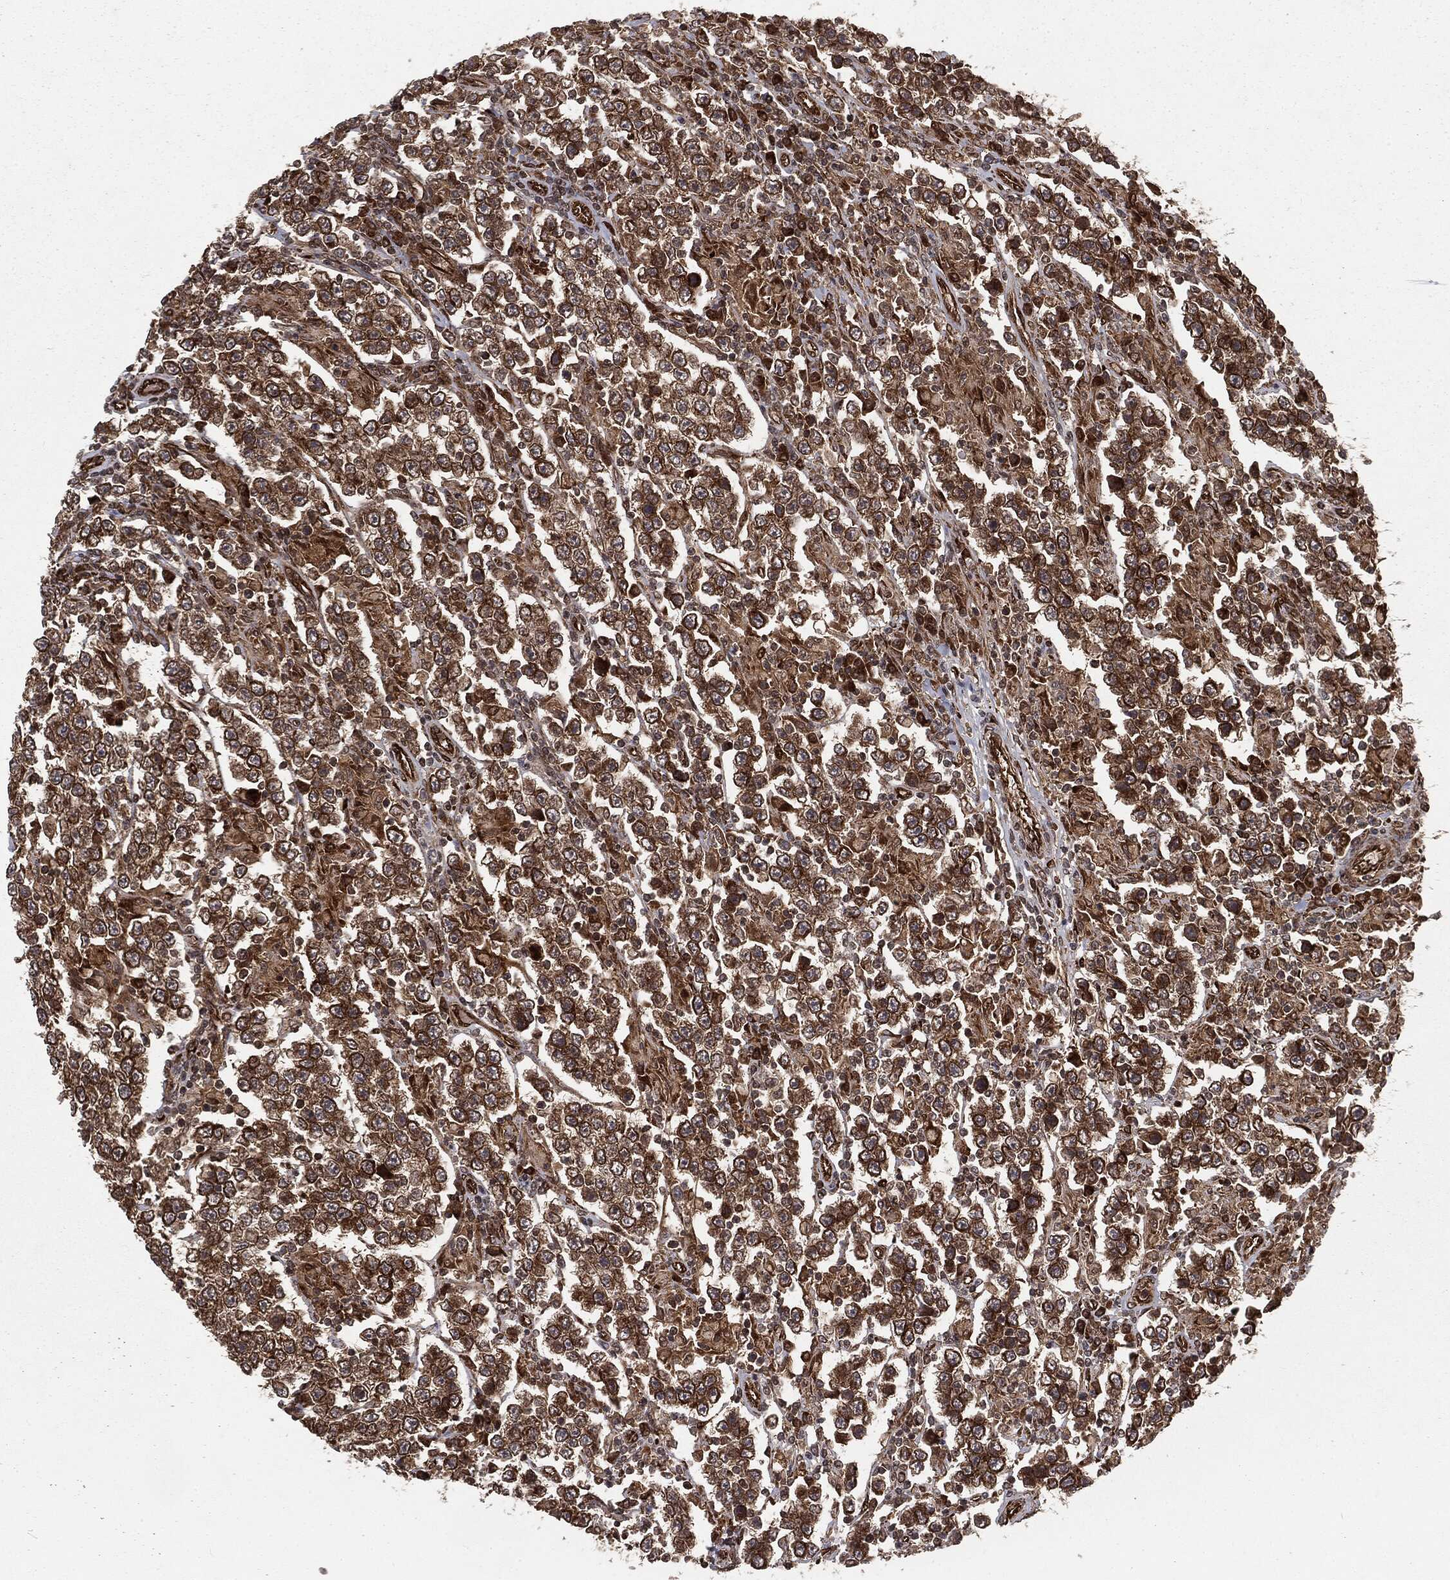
{"staining": {"intensity": "strong", "quantity": "25%-75%", "location": "cytoplasmic/membranous,nuclear"}, "tissue": "testis cancer", "cell_type": "Tumor cells", "image_type": "cancer", "snomed": [{"axis": "morphology", "description": "Normal tissue, NOS"}, {"axis": "morphology", "description": "Urothelial carcinoma, High grade"}, {"axis": "morphology", "description": "Seminoma, NOS"}, {"axis": "morphology", "description": "Carcinoma, Embryonal, NOS"}, {"axis": "topography", "description": "Urinary bladder"}, {"axis": "topography", "description": "Testis"}], "caption": "About 25%-75% of tumor cells in urothelial carcinoma (high-grade) (testis) display strong cytoplasmic/membranous and nuclear protein expression as visualized by brown immunohistochemical staining.", "gene": "RANBP9", "patient": {"sex": "male", "age": 41}}